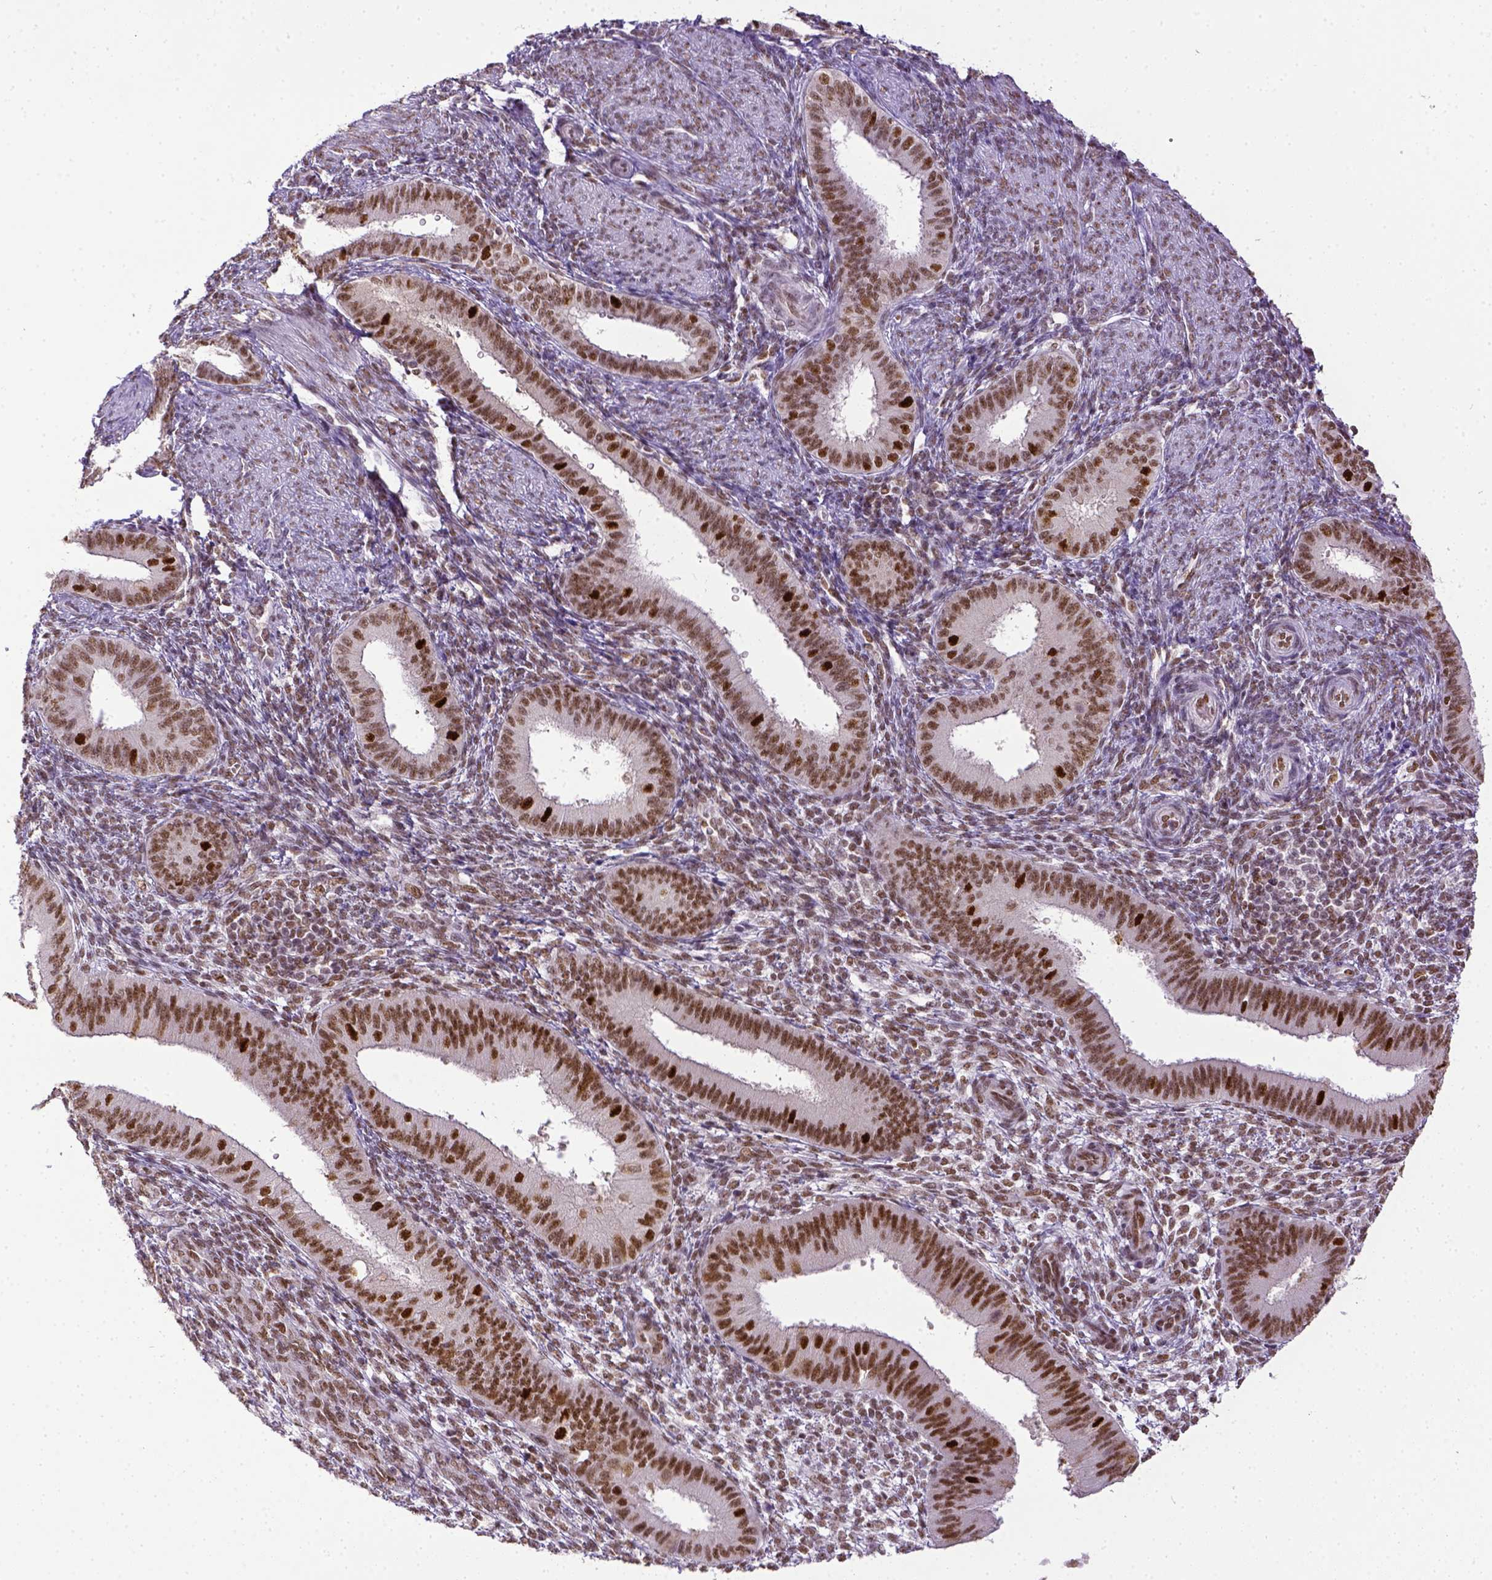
{"staining": {"intensity": "moderate", "quantity": "25%-75%", "location": "nuclear"}, "tissue": "endometrium", "cell_type": "Cells in endometrial stroma", "image_type": "normal", "snomed": [{"axis": "morphology", "description": "Normal tissue, NOS"}, {"axis": "topography", "description": "Endometrium"}], "caption": "Protein expression analysis of normal endometrium demonstrates moderate nuclear positivity in about 25%-75% of cells in endometrial stroma.", "gene": "ERCC1", "patient": {"sex": "female", "age": 39}}